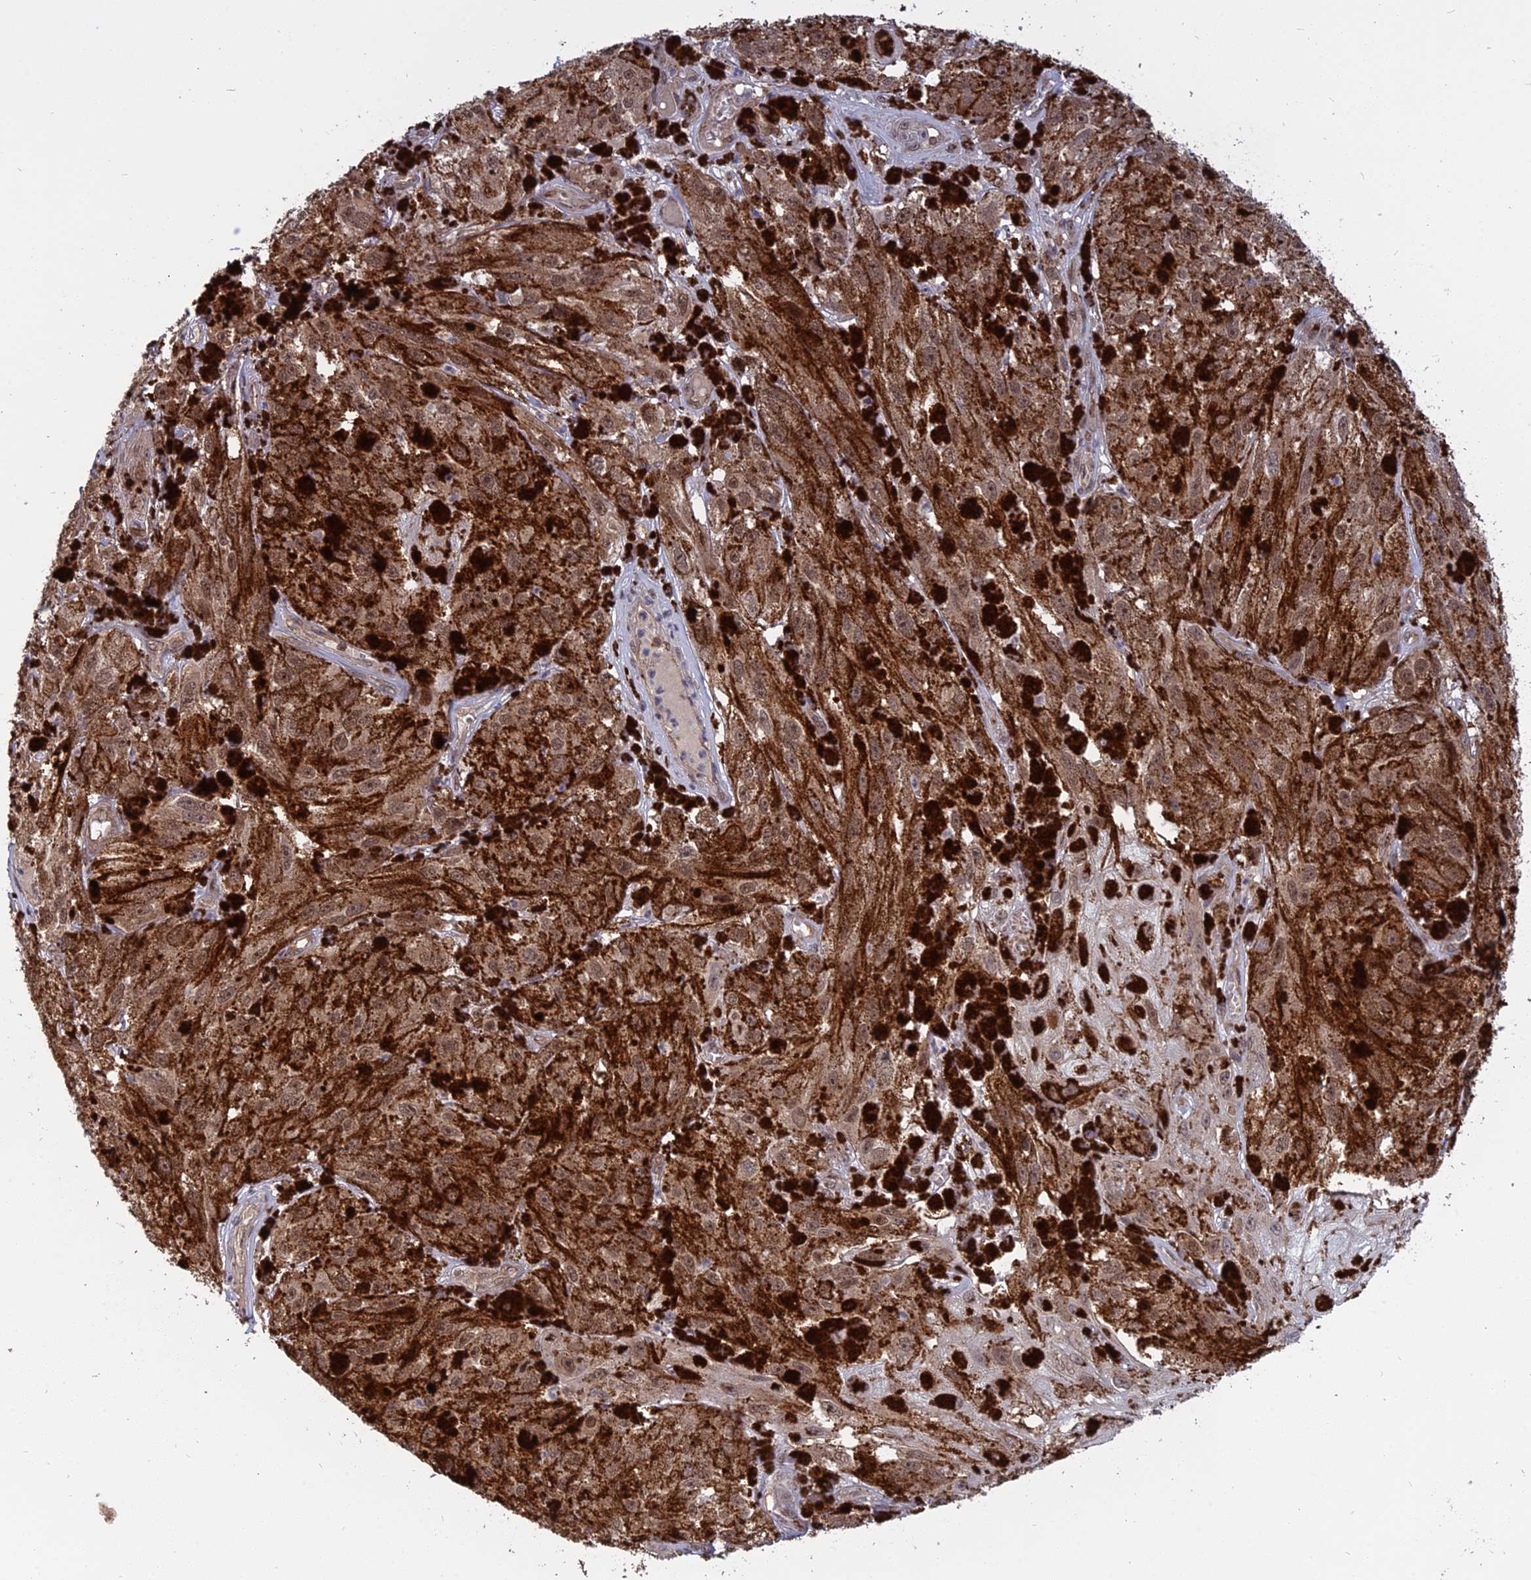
{"staining": {"intensity": "moderate", "quantity": ">75%", "location": "cytoplasmic/membranous,nuclear"}, "tissue": "melanoma", "cell_type": "Tumor cells", "image_type": "cancer", "snomed": [{"axis": "morphology", "description": "Malignant melanoma, NOS"}, {"axis": "topography", "description": "Skin"}], "caption": "Brown immunohistochemical staining in human melanoma shows moderate cytoplasmic/membranous and nuclear positivity in about >75% of tumor cells.", "gene": "PKIG", "patient": {"sex": "male", "age": 88}}